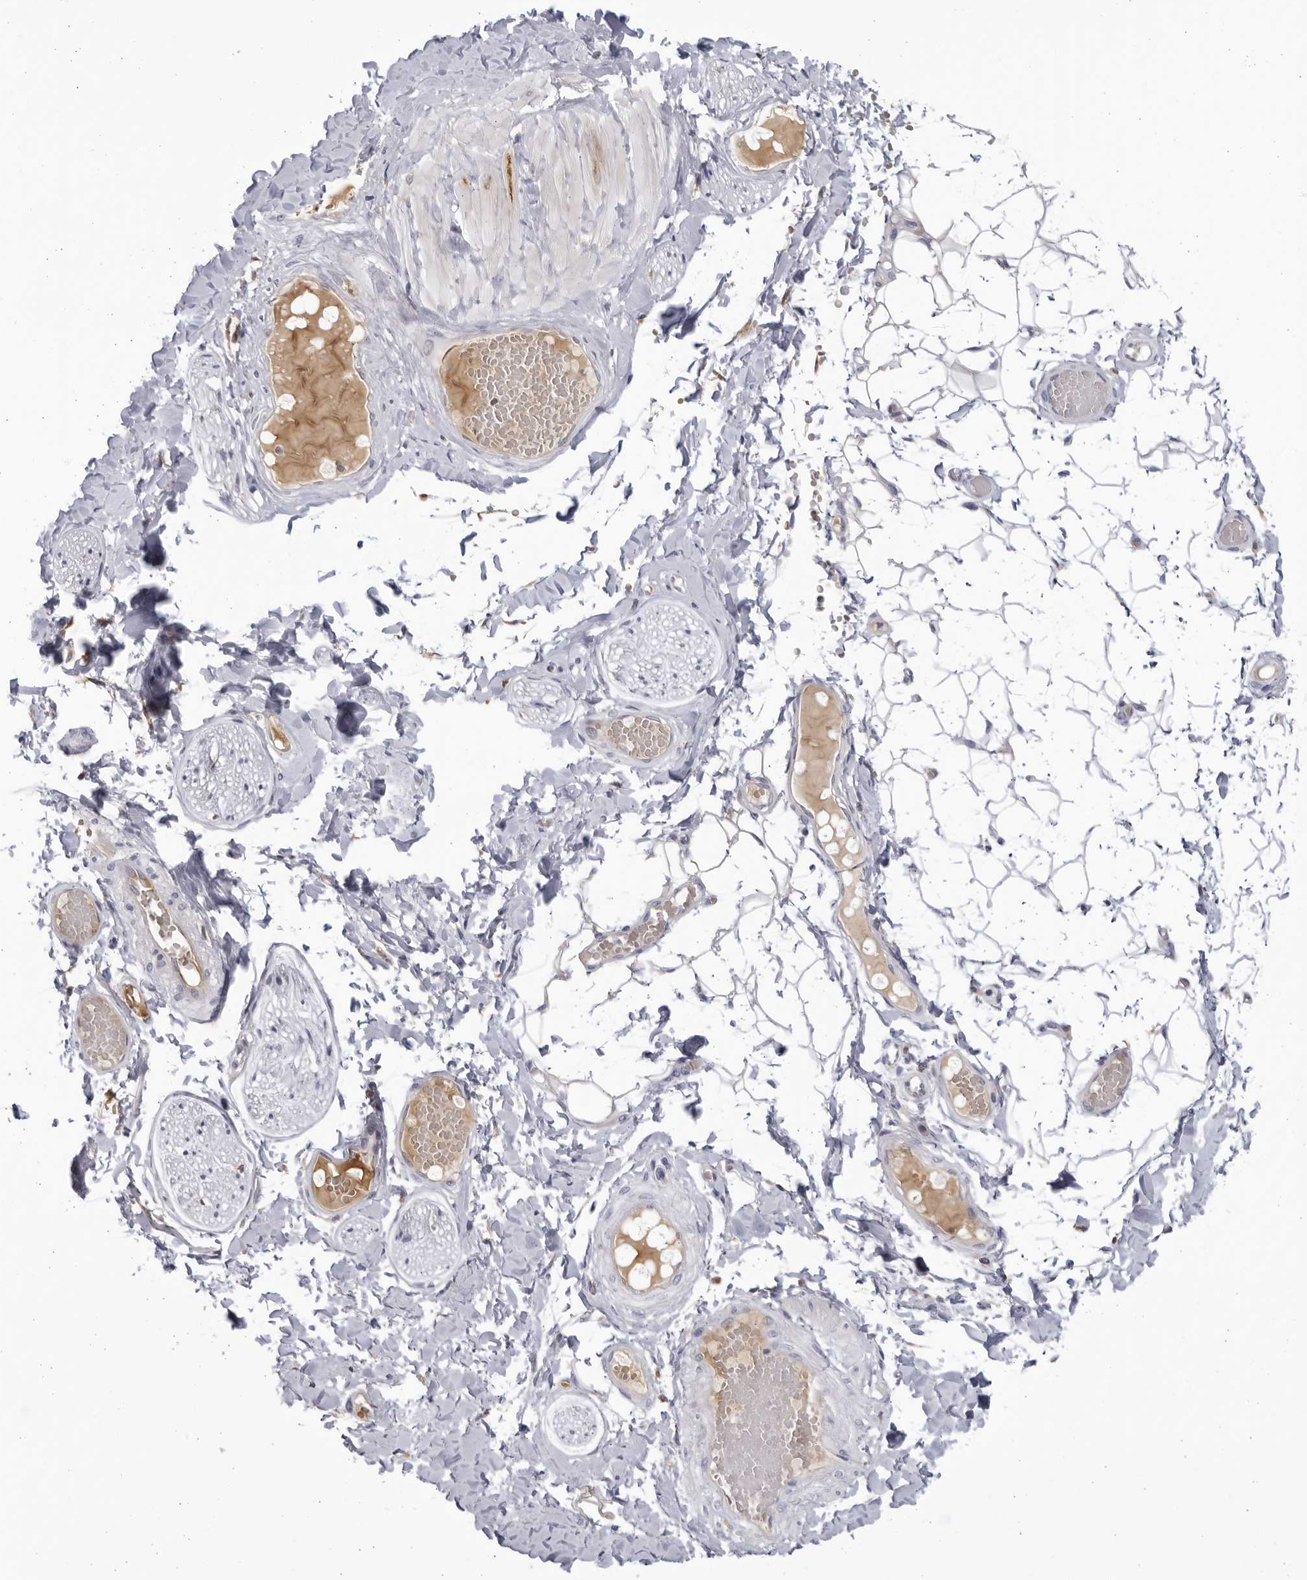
{"staining": {"intensity": "negative", "quantity": "none", "location": "none"}, "tissue": "adipose tissue", "cell_type": "Adipocytes", "image_type": "normal", "snomed": [{"axis": "morphology", "description": "Normal tissue, NOS"}, {"axis": "topography", "description": "Adipose tissue"}, {"axis": "topography", "description": "Vascular tissue"}, {"axis": "topography", "description": "Peripheral nerve tissue"}], "caption": "Immunohistochemical staining of unremarkable human adipose tissue shows no significant expression in adipocytes.", "gene": "BMP2K", "patient": {"sex": "male", "age": 25}}